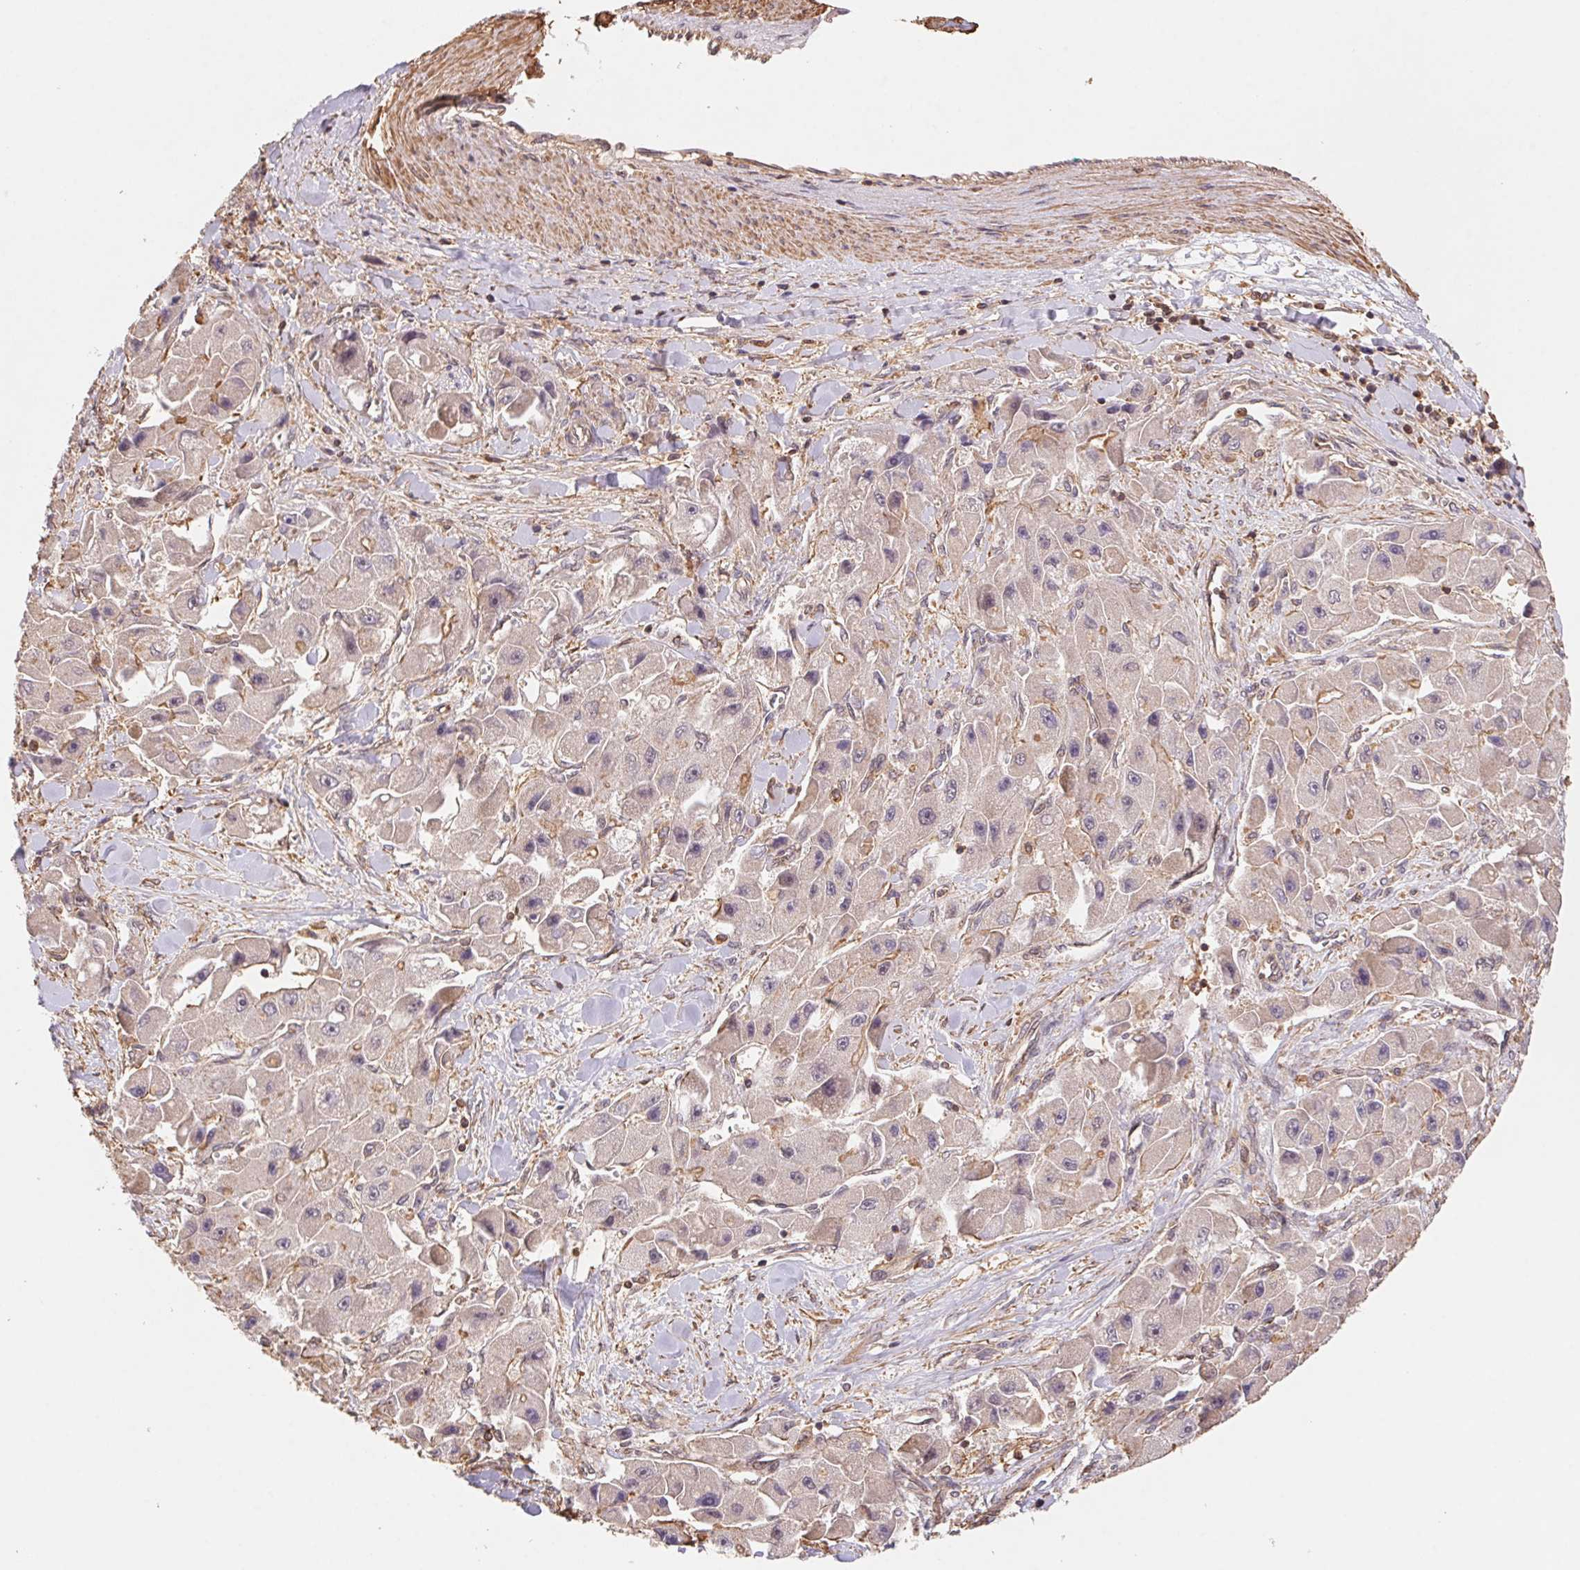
{"staining": {"intensity": "negative", "quantity": "none", "location": "none"}, "tissue": "liver cancer", "cell_type": "Tumor cells", "image_type": "cancer", "snomed": [{"axis": "morphology", "description": "Carcinoma, Hepatocellular, NOS"}, {"axis": "topography", "description": "Liver"}], "caption": "Immunohistochemistry of human hepatocellular carcinoma (liver) reveals no expression in tumor cells.", "gene": "ATG10", "patient": {"sex": "male", "age": 24}}